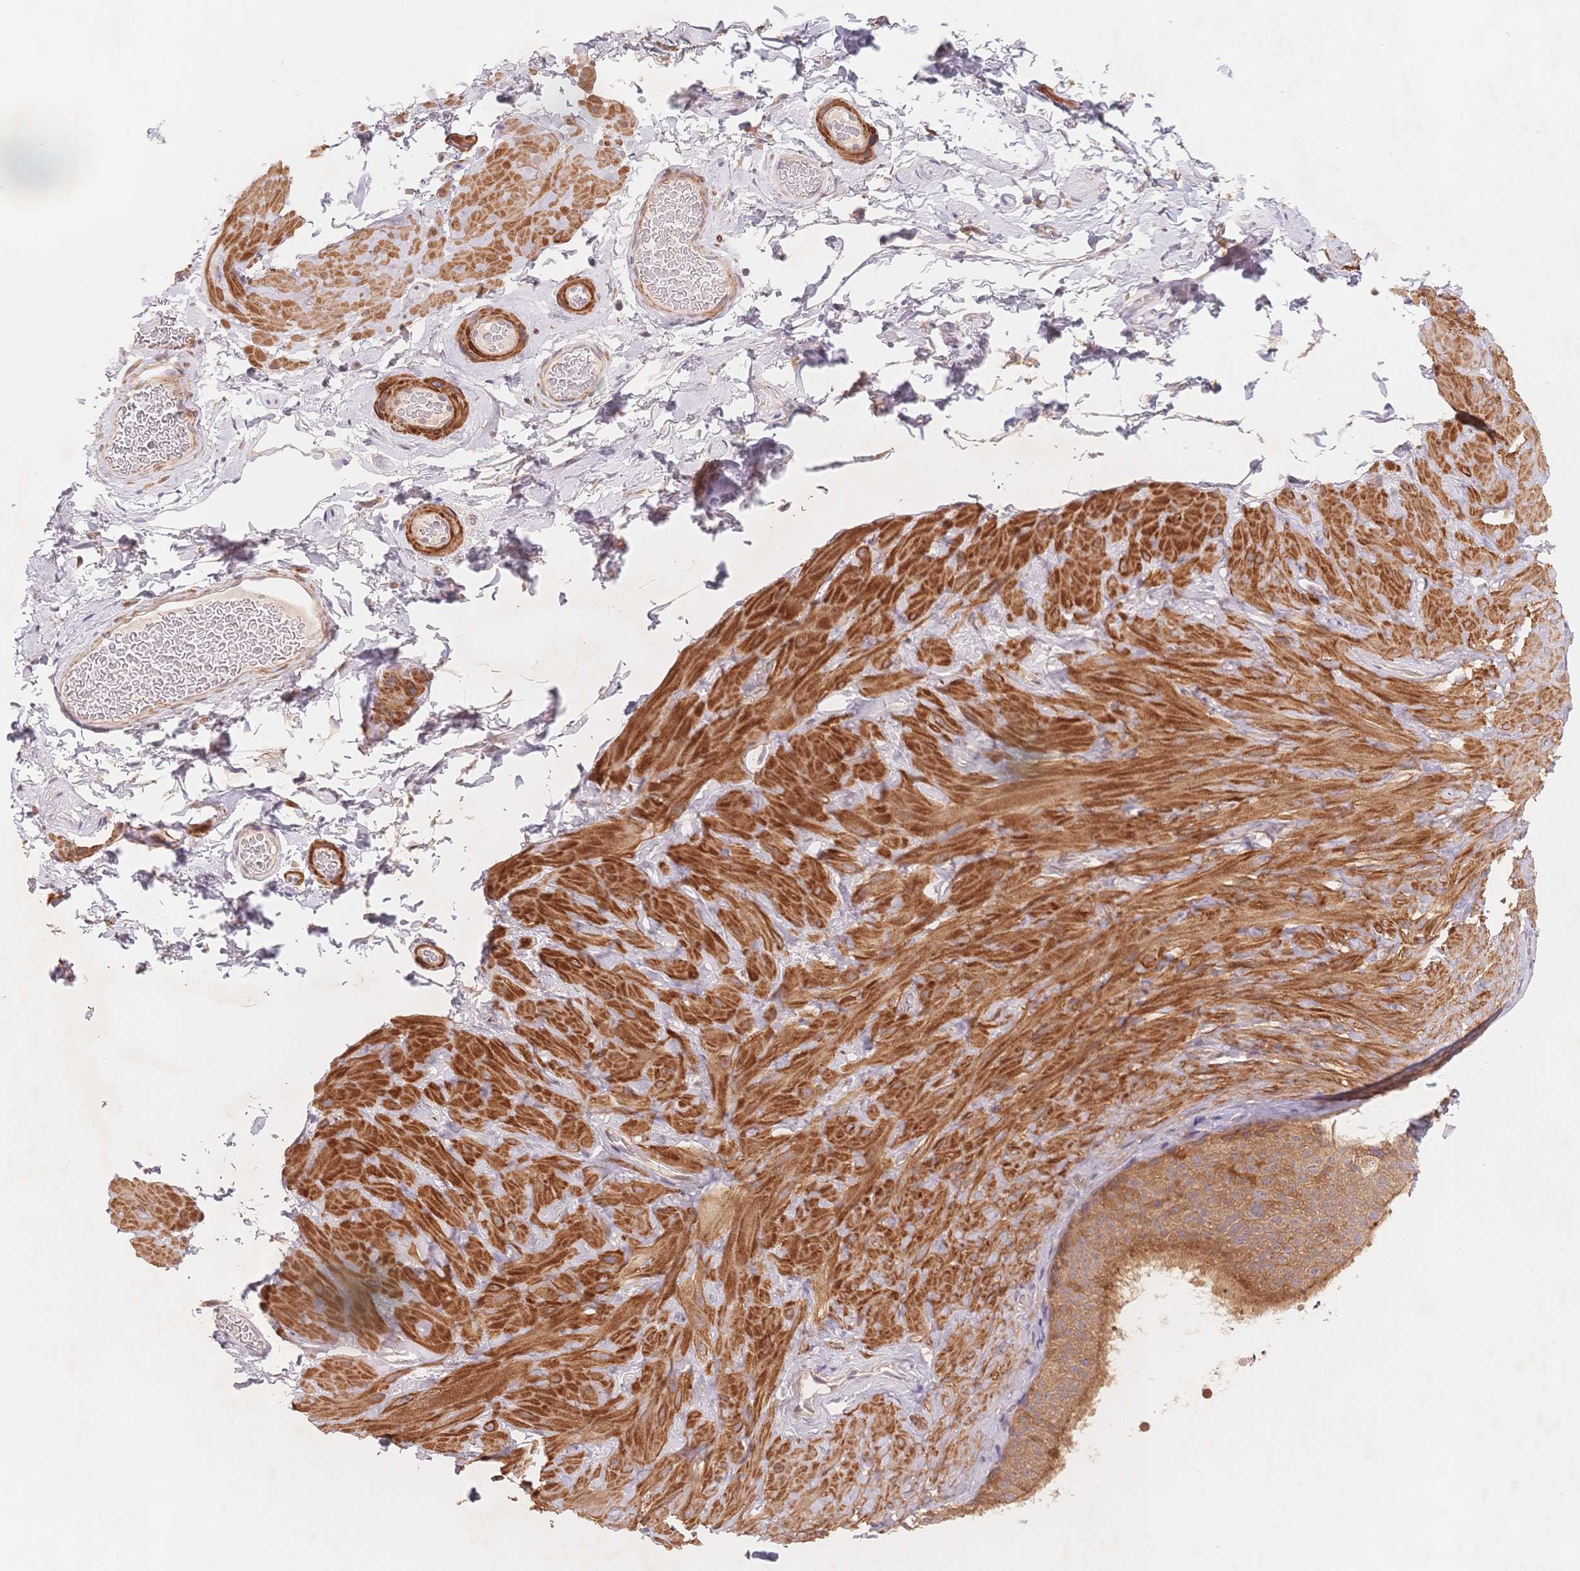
{"staining": {"intensity": "moderate", "quantity": "25%-75%", "location": "cytoplasmic/membranous"}, "tissue": "epididymis", "cell_type": "Glandular cells", "image_type": "normal", "snomed": [{"axis": "morphology", "description": "Normal tissue, NOS"}, {"axis": "topography", "description": "Epididymis, spermatic cord, NOS"}, {"axis": "topography", "description": "Epididymis"}], "caption": "Immunohistochemistry of benign epididymis exhibits medium levels of moderate cytoplasmic/membranous positivity in about 25%-75% of glandular cells.", "gene": "C12orf75", "patient": {"sex": "male", "age": 31}}